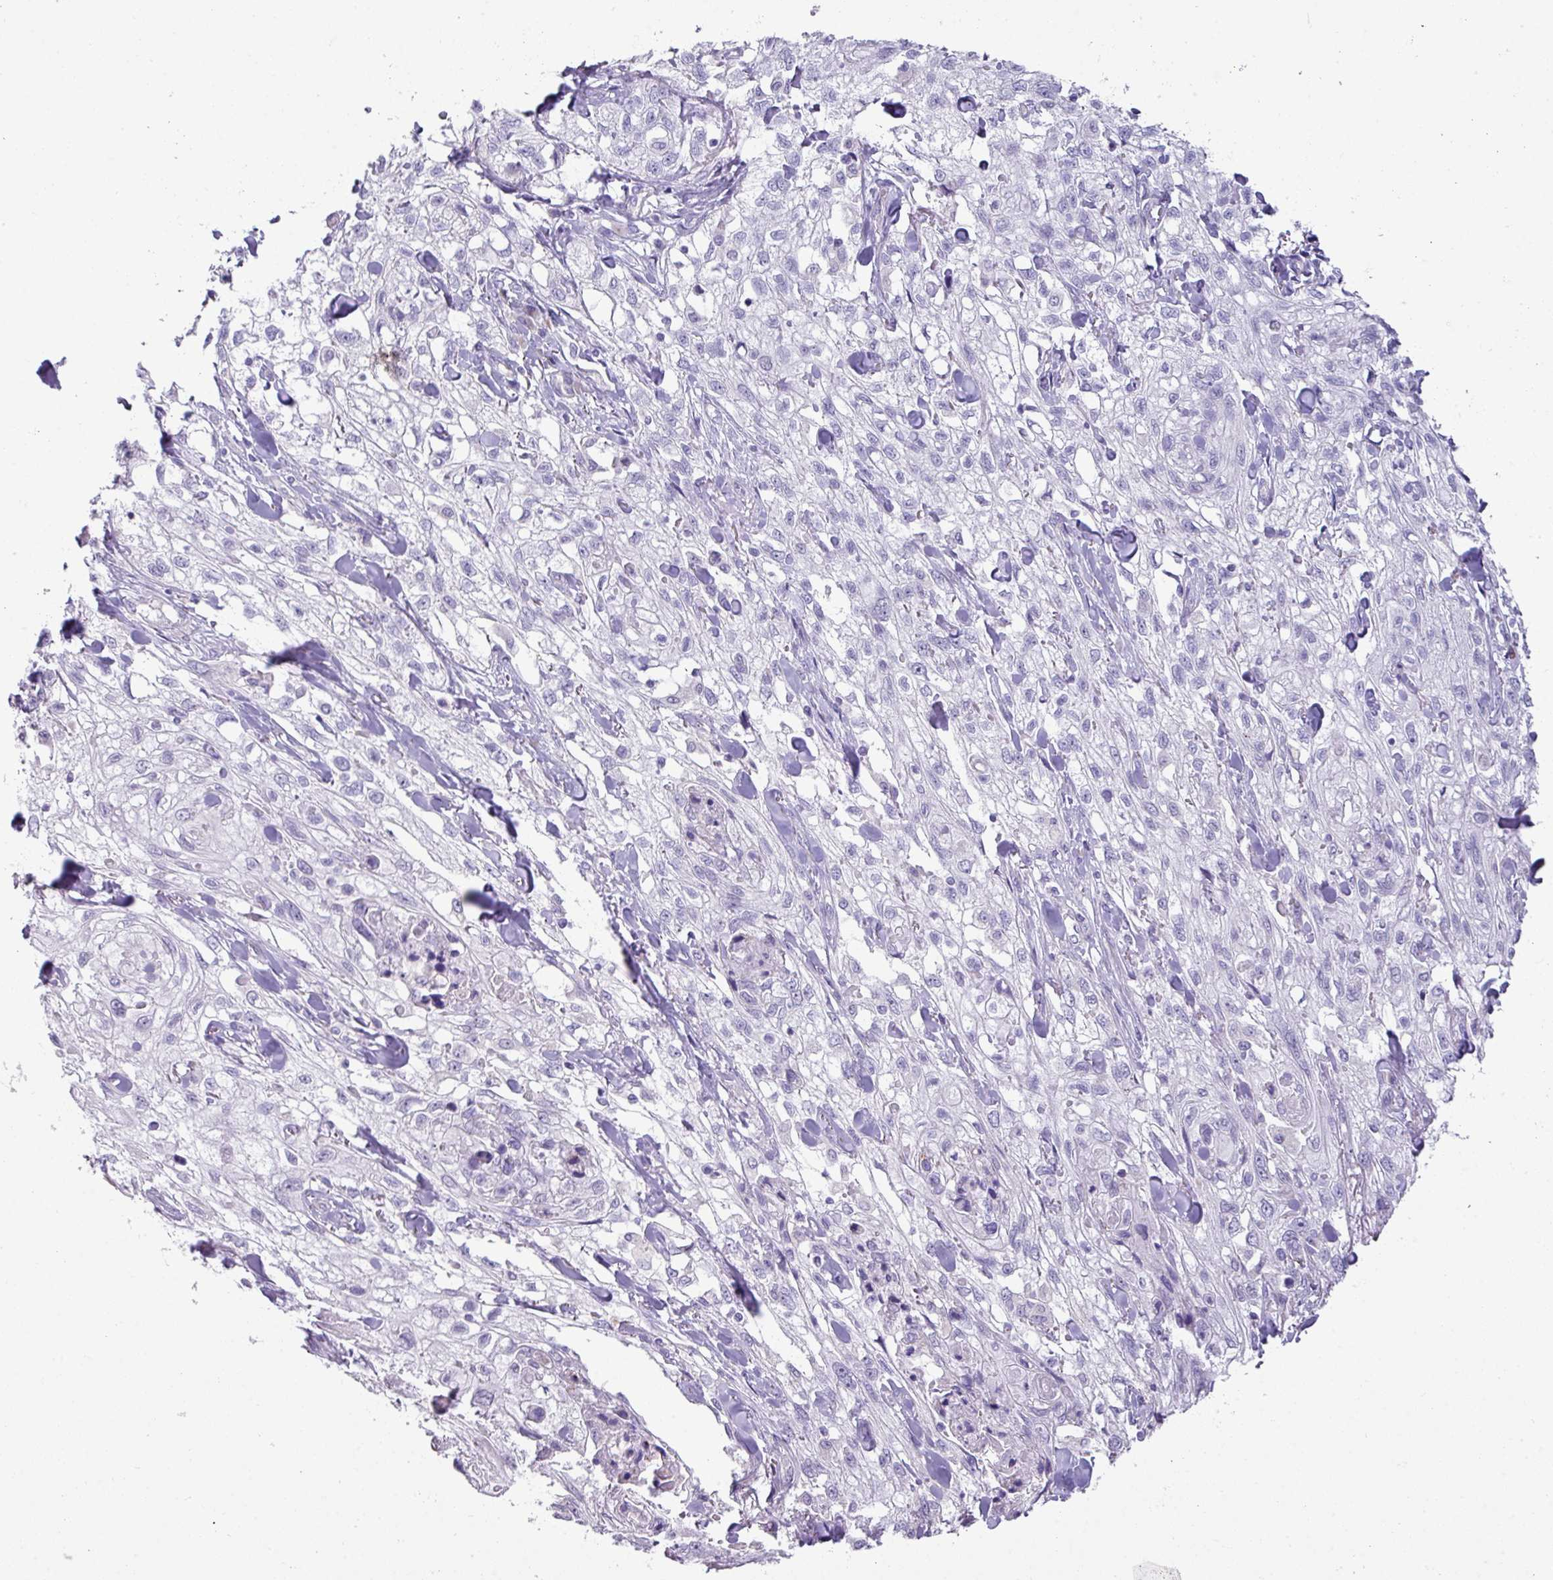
{"staining": {"intensity": "negative", "quantity": "none", "location": "none"}, "tissue": "skin cancer", "cell_type": "Tumor cells", "image_type": "cancer", "snomed": [{"axis": "morphology", "description": "Squamous cell carcinoma, NOS"}, {"axis": "topography", "description": "Skin"}, {"axis": "topography", "description": "Vulva"}], "caption": "A high-resolution histopathology image shows immunohistochemistry staining of skin cancer, which reveals no significant positivity in tumor cells.", "gene": "ZNF524", "patient": {"sex": "female", "age": 86}}